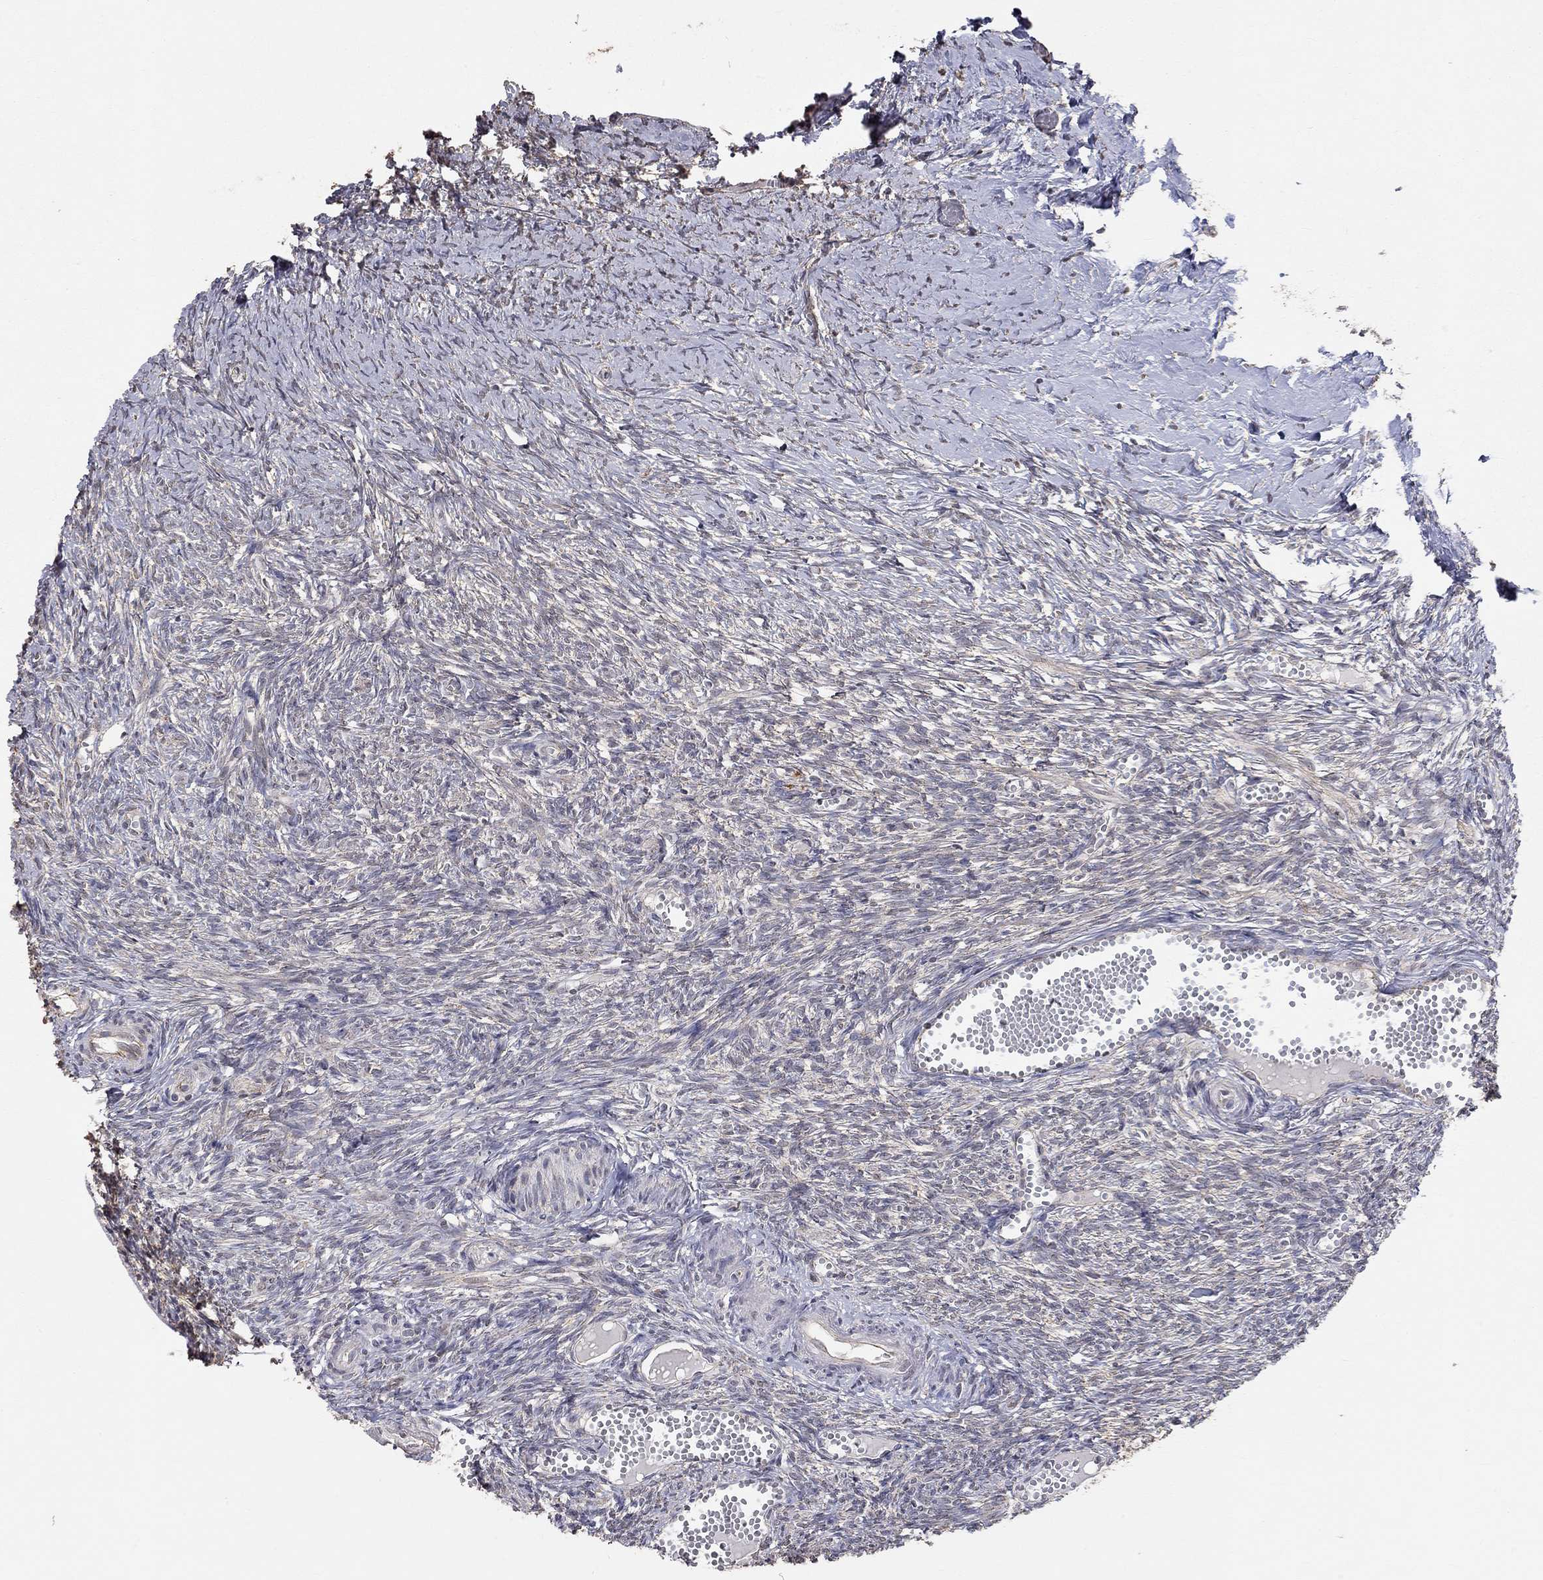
{"staining": {"intensity": "negative", "quantity": "none", "location": "none"}, "tissue": "ovary", "cell_type": "Ovarian stroma cells", "image_type": "normal", "snomed": [{"axis": "morphology", "description": "Normal tissue, NOS"}, {"axis": "topography", "description": "Ovary"}], "caption": "Ovary was stained to show a protein in brown. There is no significant expression in ovarian stroma cells.", "gene": "ANKRA2", "patient": {"sex": "female", "age": 43}}